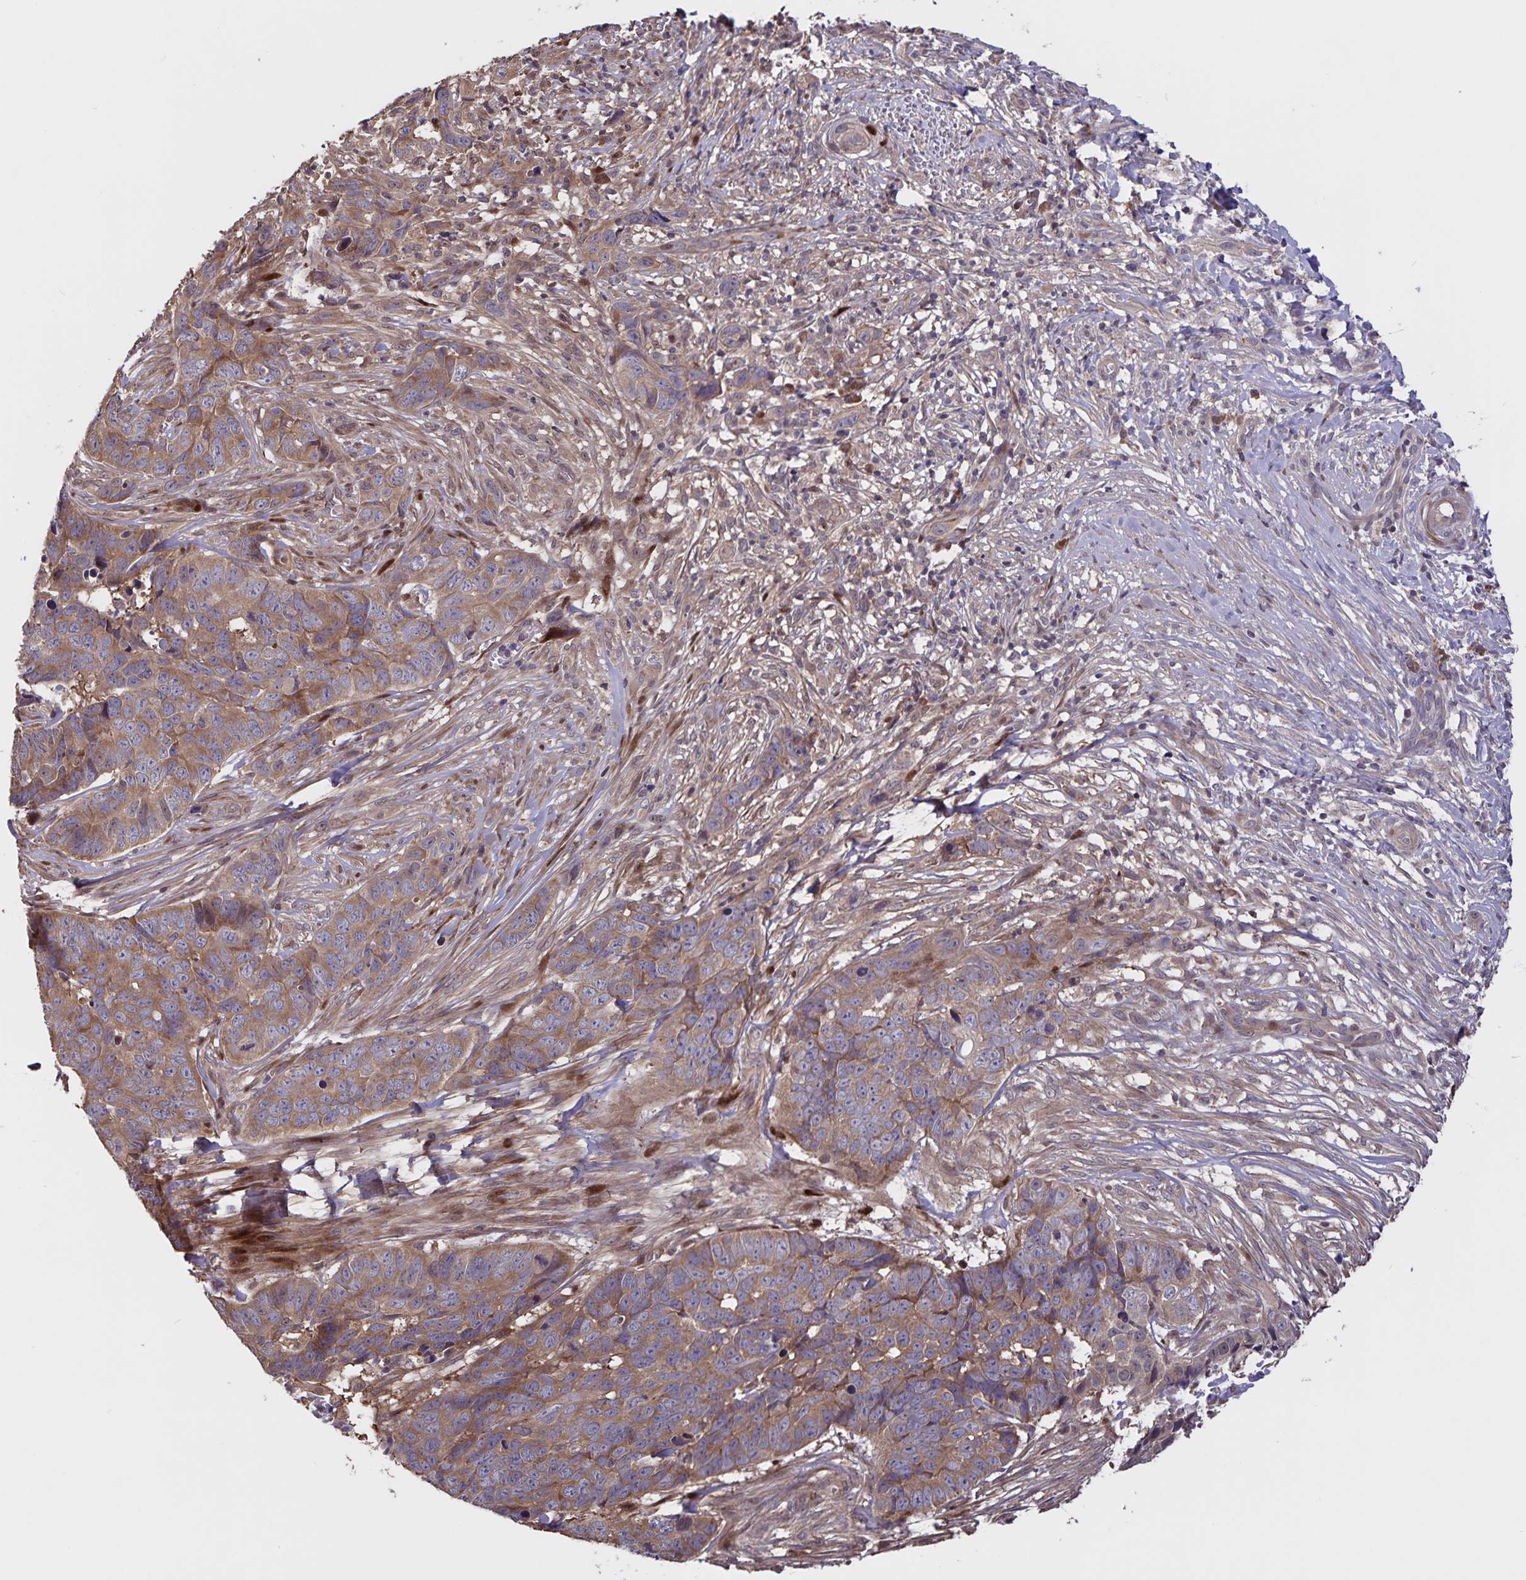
{"staining": {"intensity": "moderate", "quantity": ">75%", "location": "cytoplasmic/membranous"}, "tissue": "skin cancer", "cell_type": "Tumor cells", "image_type": "cancer", "snomed": [{"axis": "morphology", "description": "Basal cell carcinoma"}, {"axis": "topography", "description": "Skin"}], "caption": "Protein expression by immunohistochemistry (IHC) shows moderate cytoplasmic/membranous positivity in about >75% of tumor cells in skin cancer (basal cell carcinoma). (IHC, brightfield microscopy, high magnification).", "gene": "FBXL16", "patient": {"sex": "female", "age": 82}}